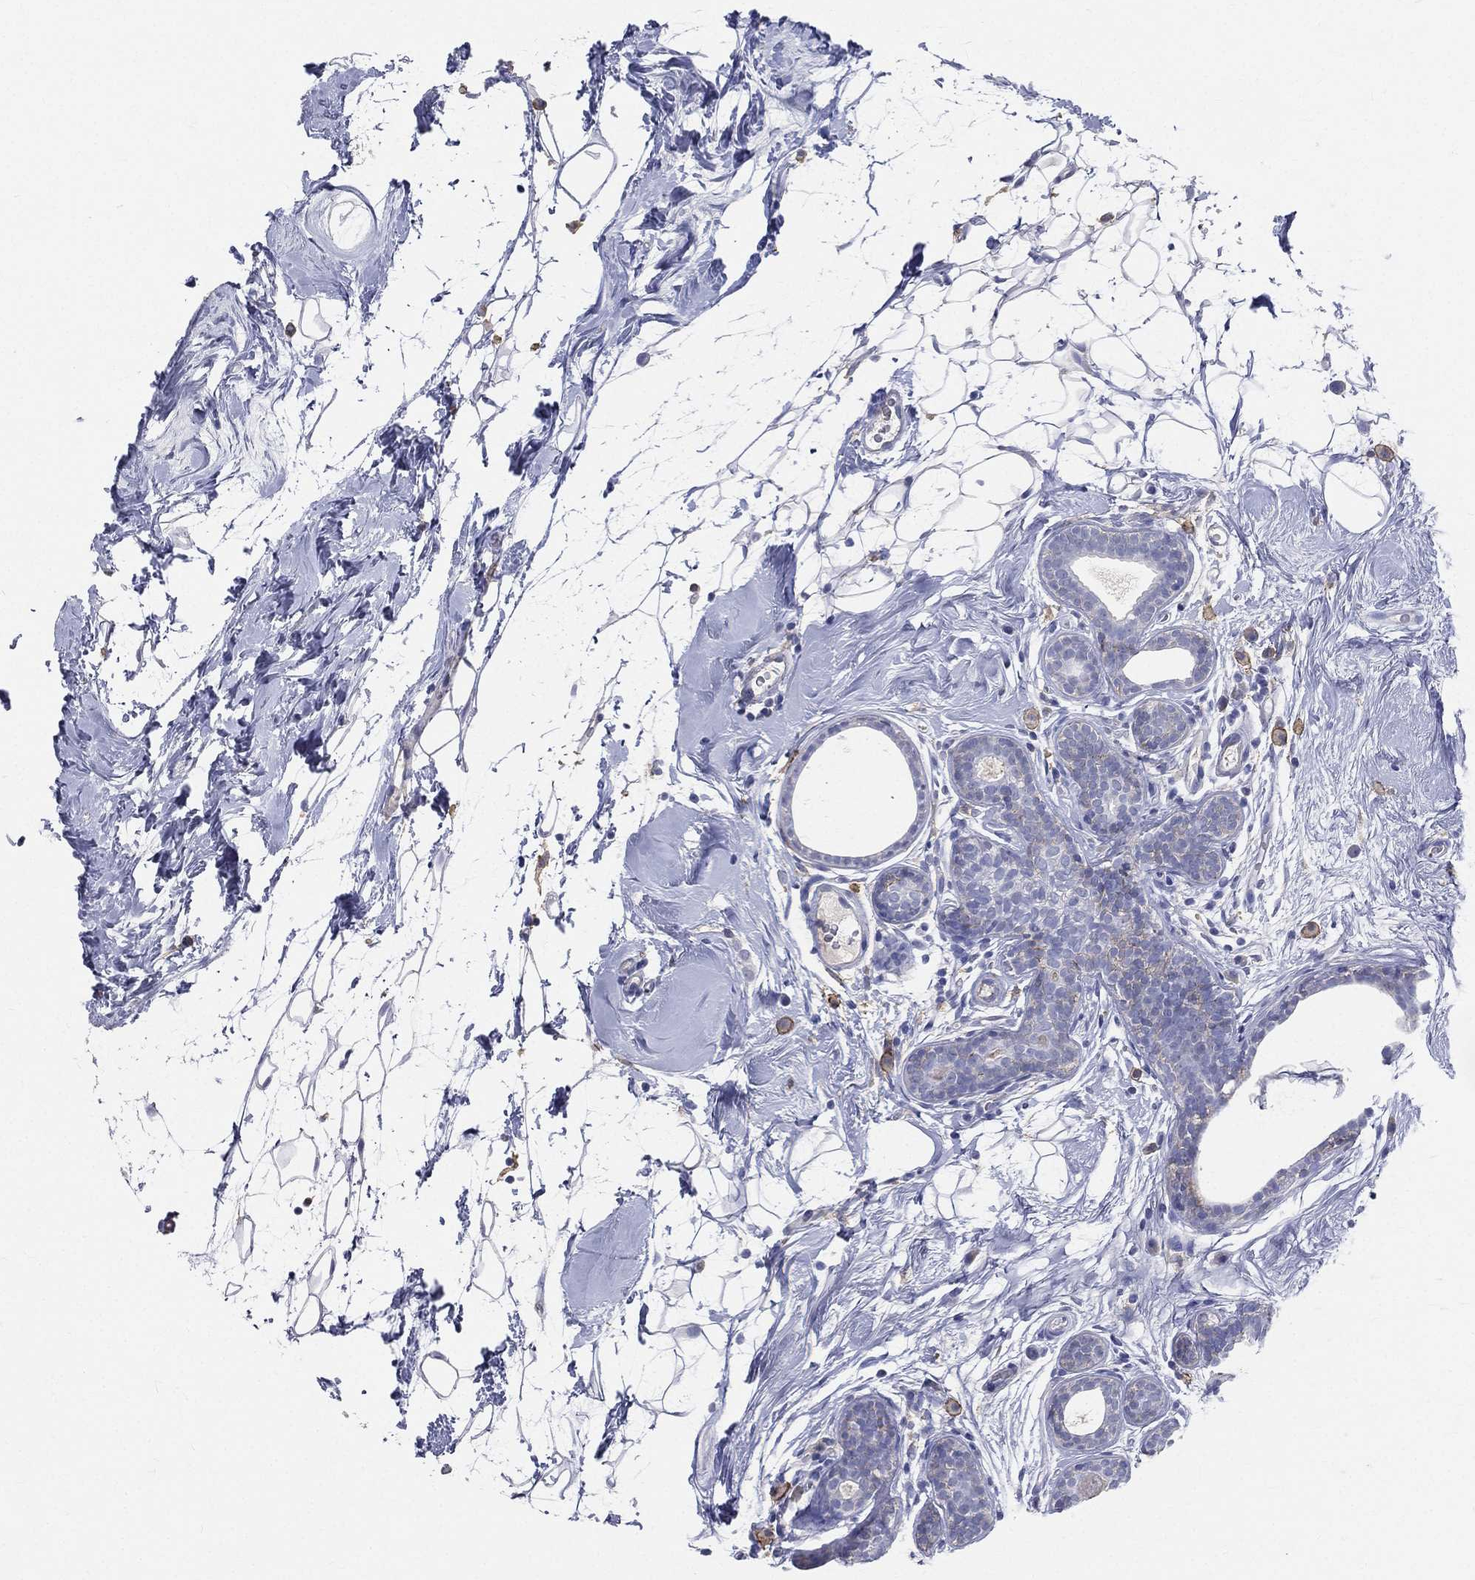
{"staining": {"intensity": "negative", "quantity": "none", "location": "none"}, "tissue": "breast cancer", "cell_type": "Tumor cells", "image_type": "cancer", "snomed": [{"axis": "morphology", "description": "Lobular carcinoma"}, {"axis": "topography", "description": "Breast"}], "caption": "High power microscopy micrograph of an immunohistochemistry (IHC) image of breast cancer (lobular carcinoma), revealing no significant expression in tumor cells. The staining is performed using DAB (3,3'-diaminobenzidine) brown chromogen with nuclei counter-stained in using hematoxylin.", "gene": "CD33", "patient": {"sex": "female", "age": 49}}